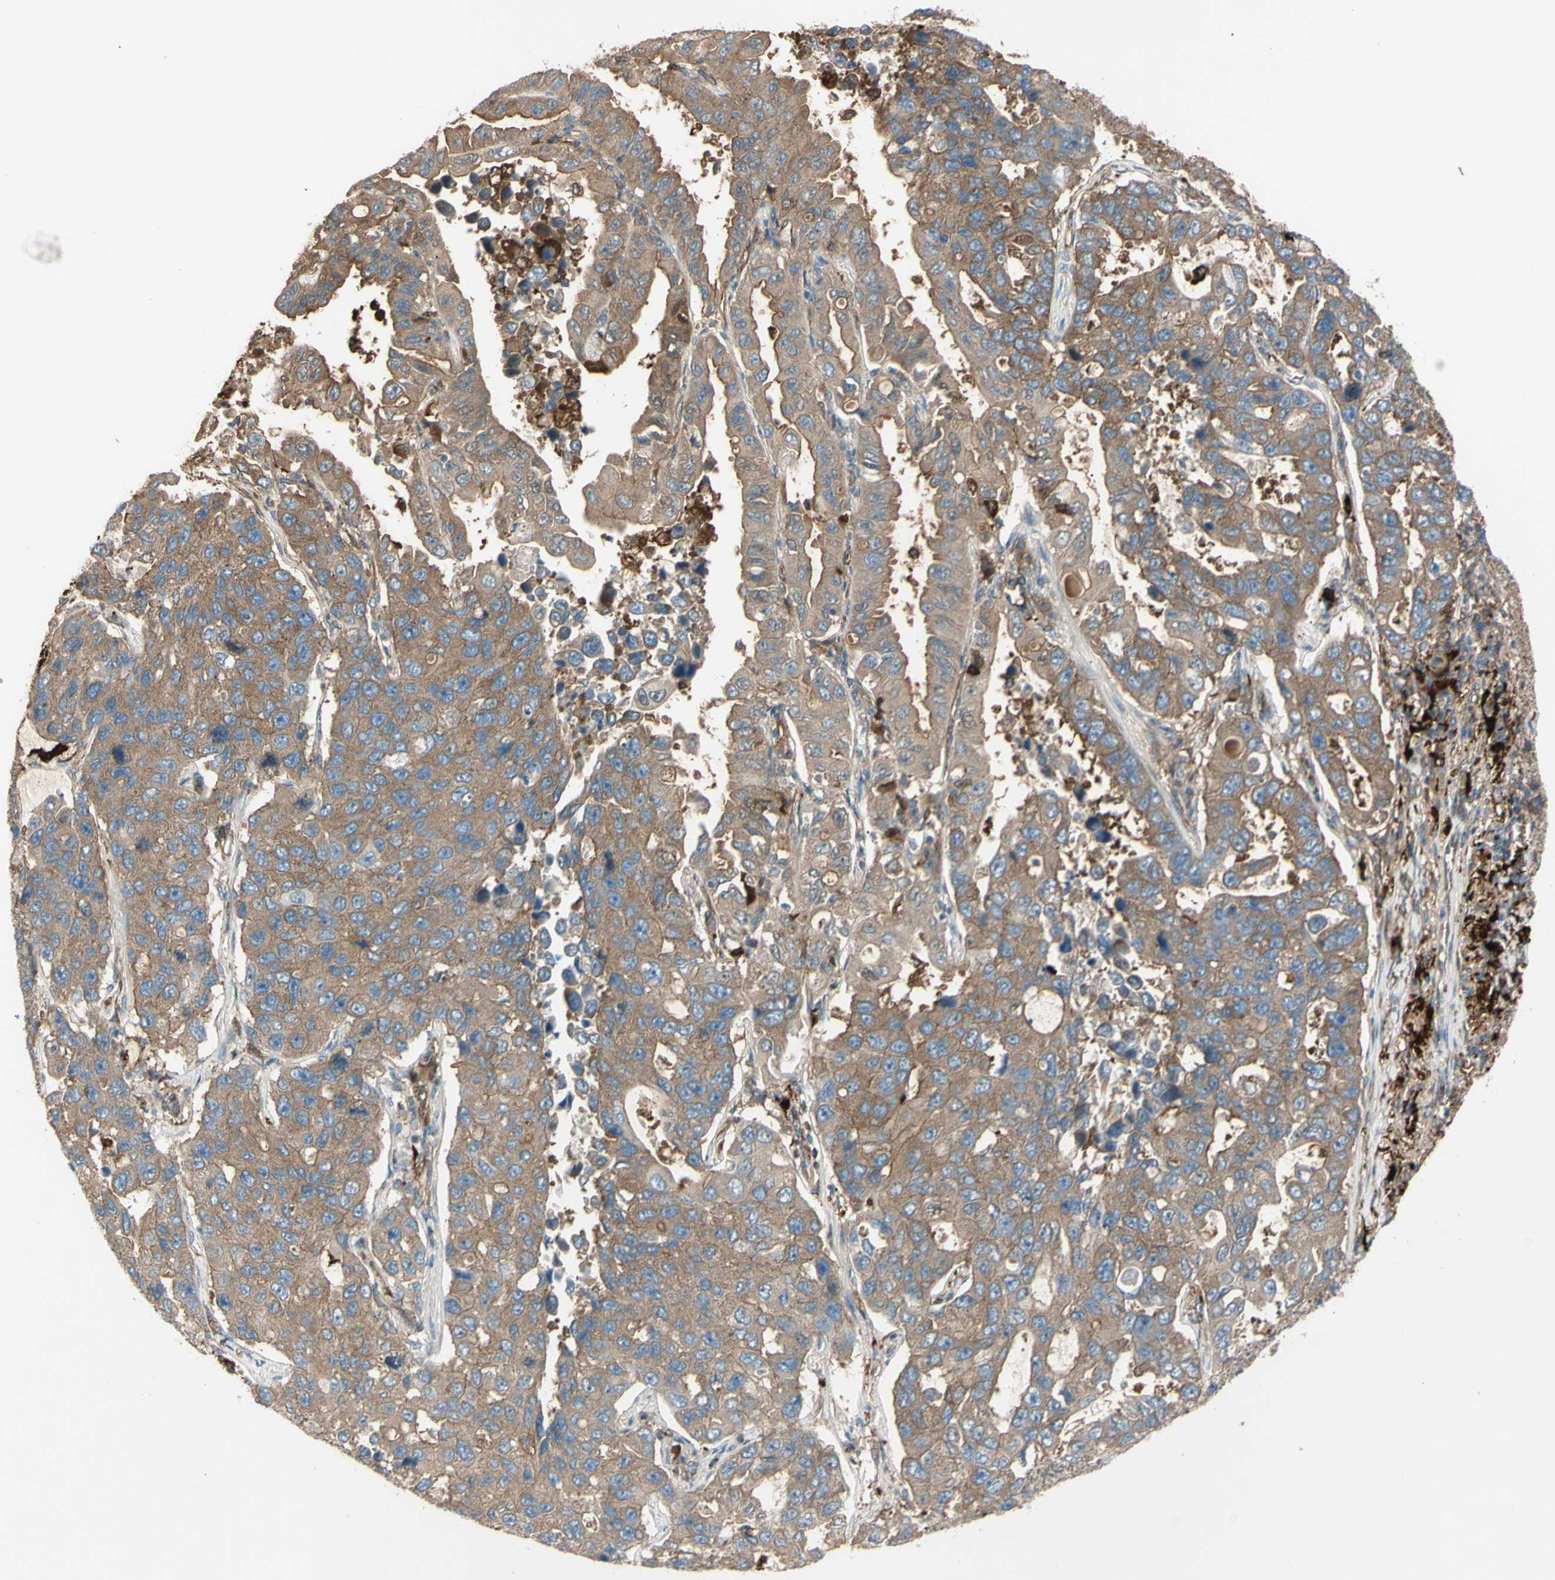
{"staining": {"intensity": "moderate", "quantity": ">75%", "location": "cytoplasmic/membranous"}, "tissue": "lung cancer", "cell_type": "Tumor cells", "image_type": "cancer", "snomed": [{"axis": "morphology", "description": "Adenocarcinoma, NOS"}, {"axis": "topography", "description": "Lung"}], "caption": "Immunohistochemistry (DAB (3,3'-diaminobenzidine)) staining of lung cancer (adenocarcinoma) demonstrates moderate cytoplasmic/membranous protein expression in about >75% of tumor cells. The staining was performed using DAB to visualize the protein expression in brown, while the nuclei were stained in blue with hematoxylin (Magnification: 20x).", "gene": "PTPN12", "patient": {"sex": "male", "age": 64}}